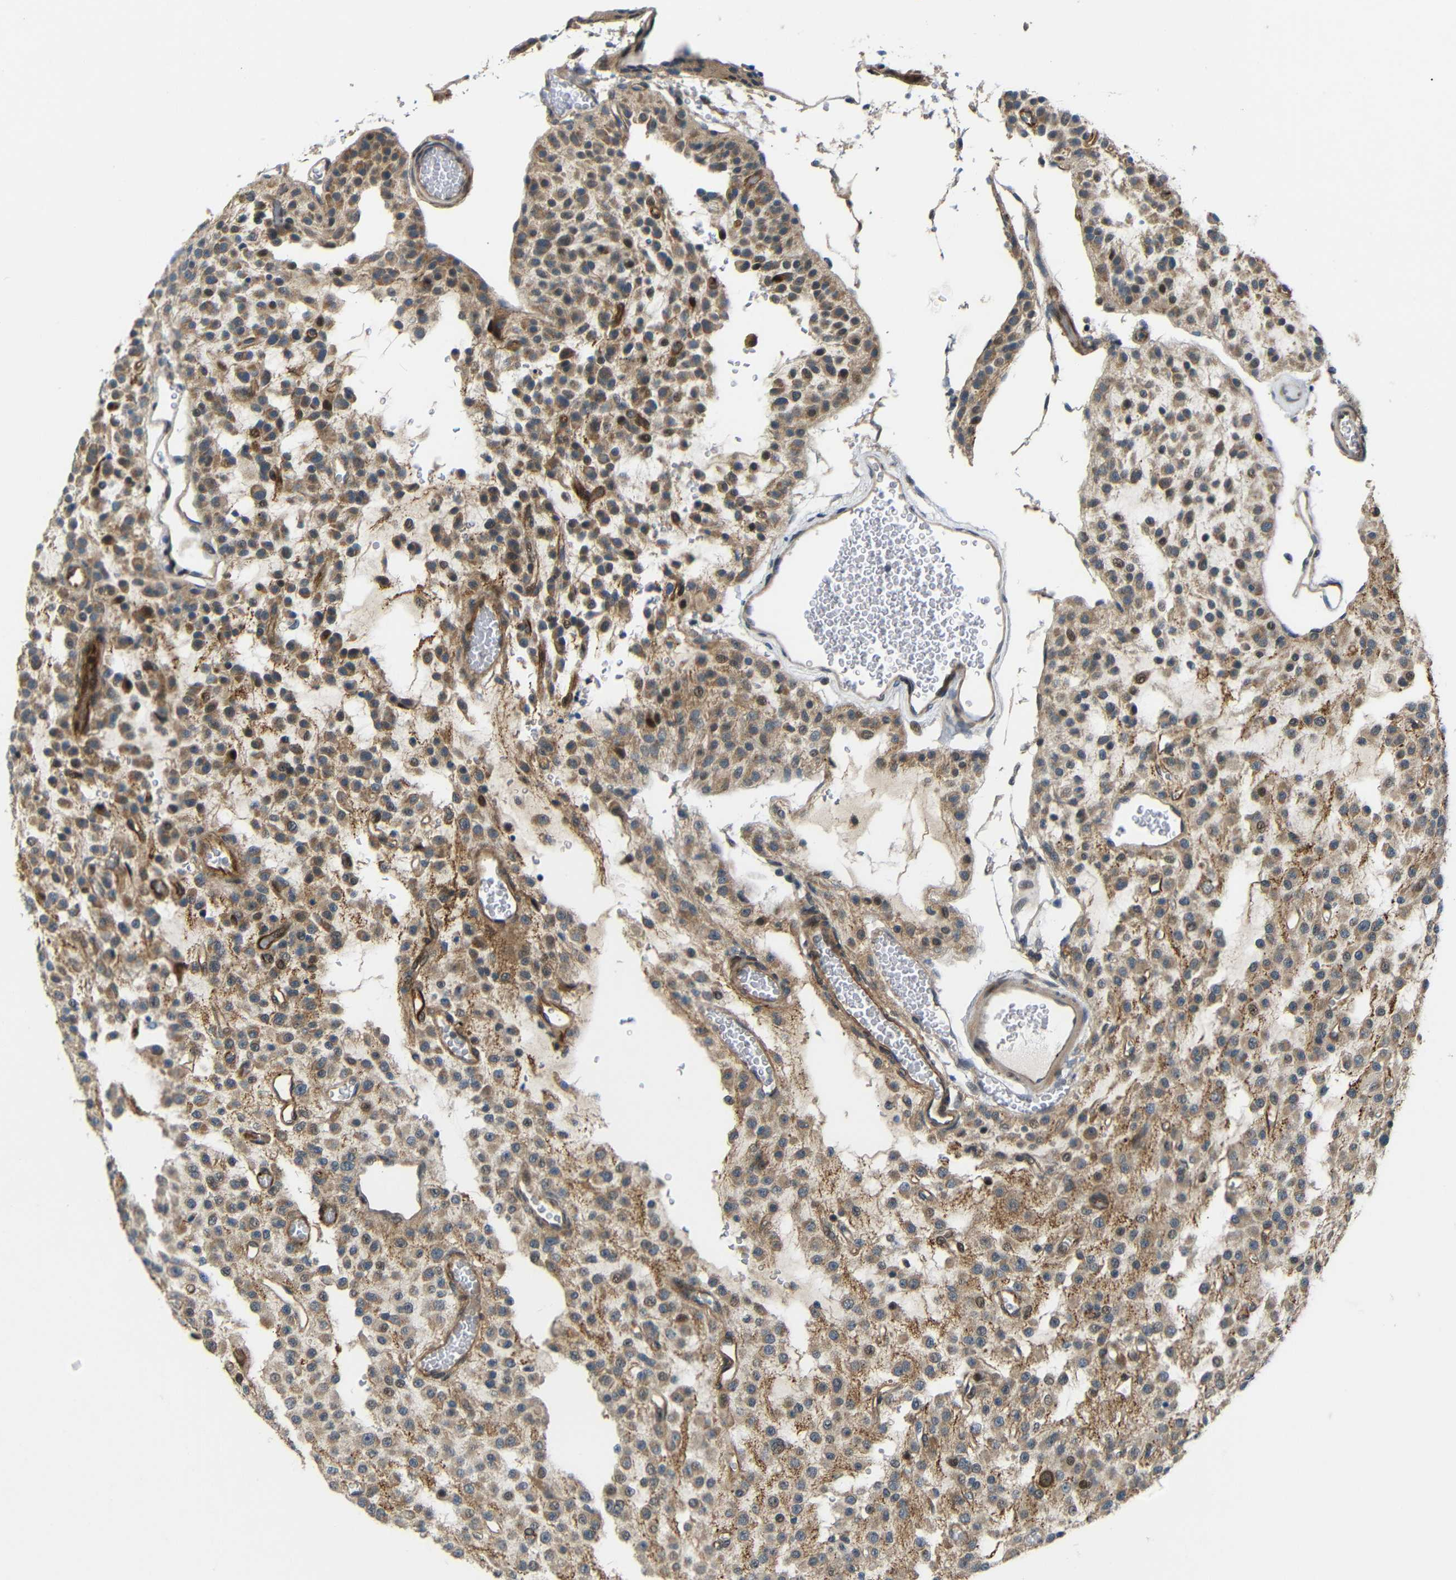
{"staining": {"intensity": "moderate", "quantity": ">75%", "location": "cytoplasmic/membranous"}, "tissue": "glioma", "cell_type": "Tumor cells", "image_type": "cancer", "snomed": [{"axis": "morphology", "description": "Glioma, malignant, Low grade"}, {"axis": "topography", "description": "Brain"}], "caption": "This photomicrograph shows immunohistochemistry staining of human glioma, with medium moderate cytoplasmic/membranous expression in approximately >75% of tumor cells.", "gene": "SYDE1", "patient": {"sex": "male", "age": 38}}